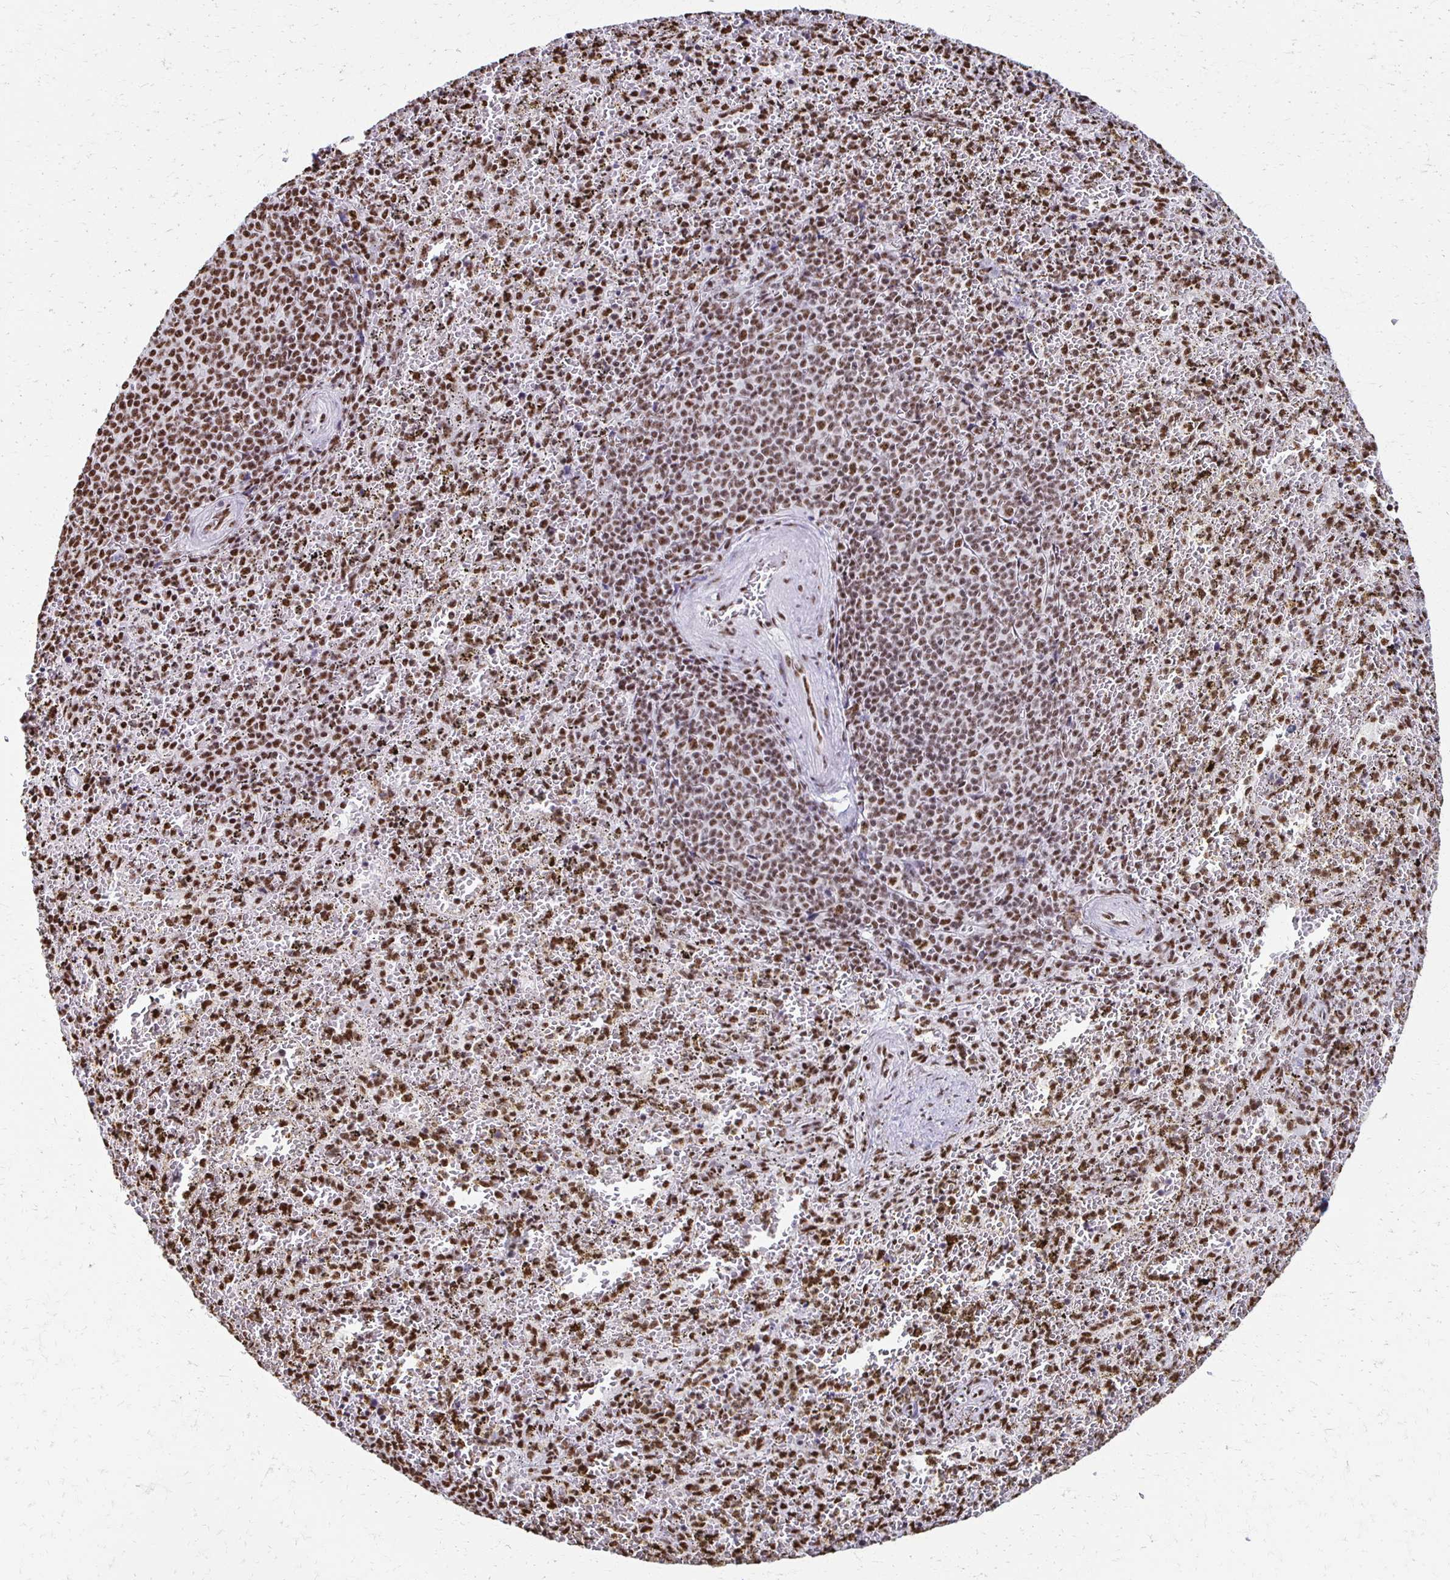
{"staining": {"intensity": "moderate", "quantity": ">75%", "location": "nuclear"}, "tissue": "spleen", "cell_type": "Cells in red pulp", "image_type": "normal", "snomed": [{"axis": "morphology", "description": "Normal tissue, NOS"}, {"axis": "topography", "description": "Spleen"}], "caption": "Immunohistochemical staining of benign human spleen displays medium levels of moderate nuclear staining in approximately >75% of cells in red pulp. Nuclei are stained in blue.", "gene": "NONO", "patient": {"sex": "female", "age": 50}}